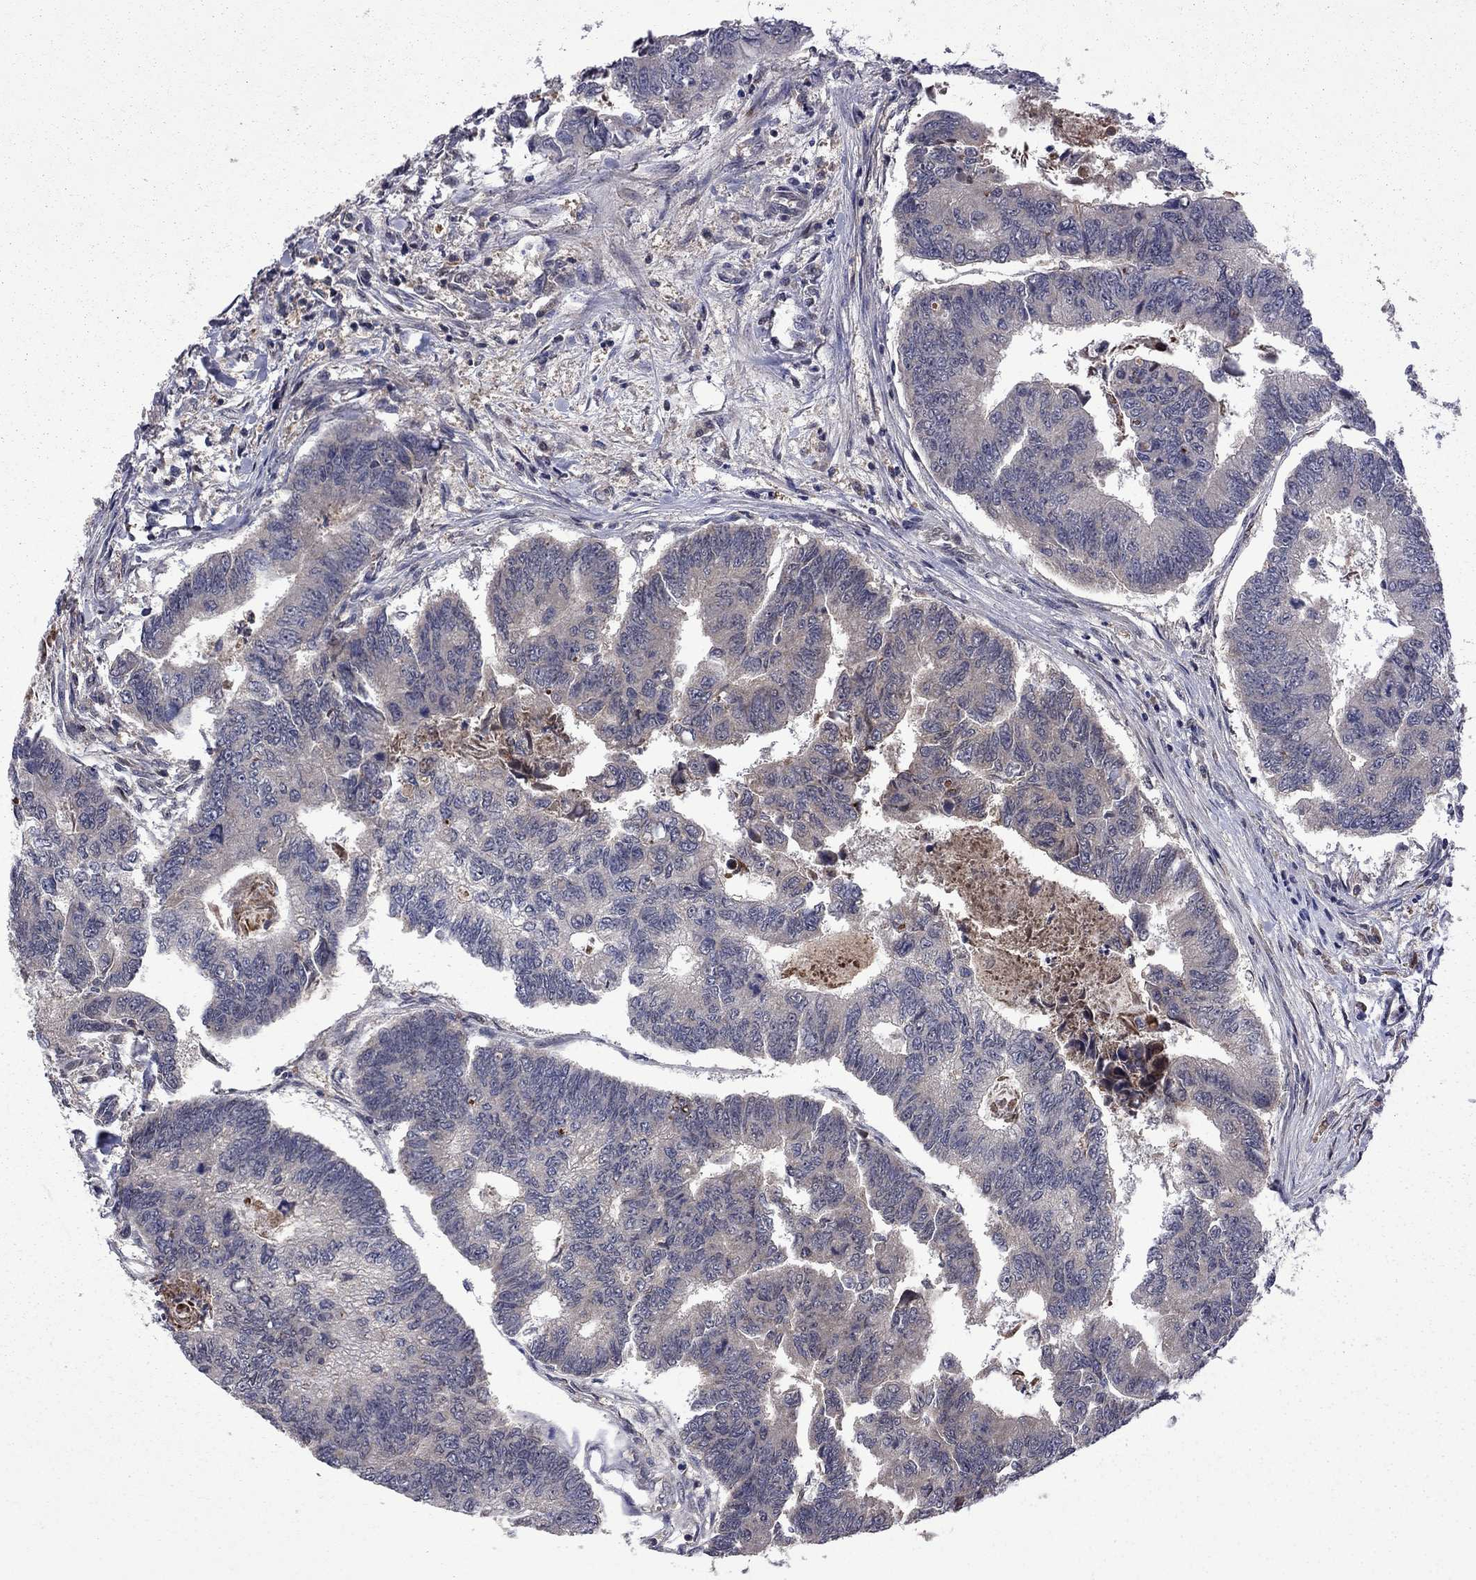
{"staining": {"intensity": "negative", "quantity": "none", "location": "none"}, "tissue": "colorectal cancer", "cell_type": "Tumor cells", "image_type": "cancer", "snomed": [{"axis": "morphology", "description": "Adenocarcinoma, NOS"}, {"axis": "topography", "description": "Colon"}], "caption": "Protein analysis of colorectal cancer demonstrates no significant staining in tumor cells.", "gene": "IPP", "patient": {"sex": "female", "age": 65}}